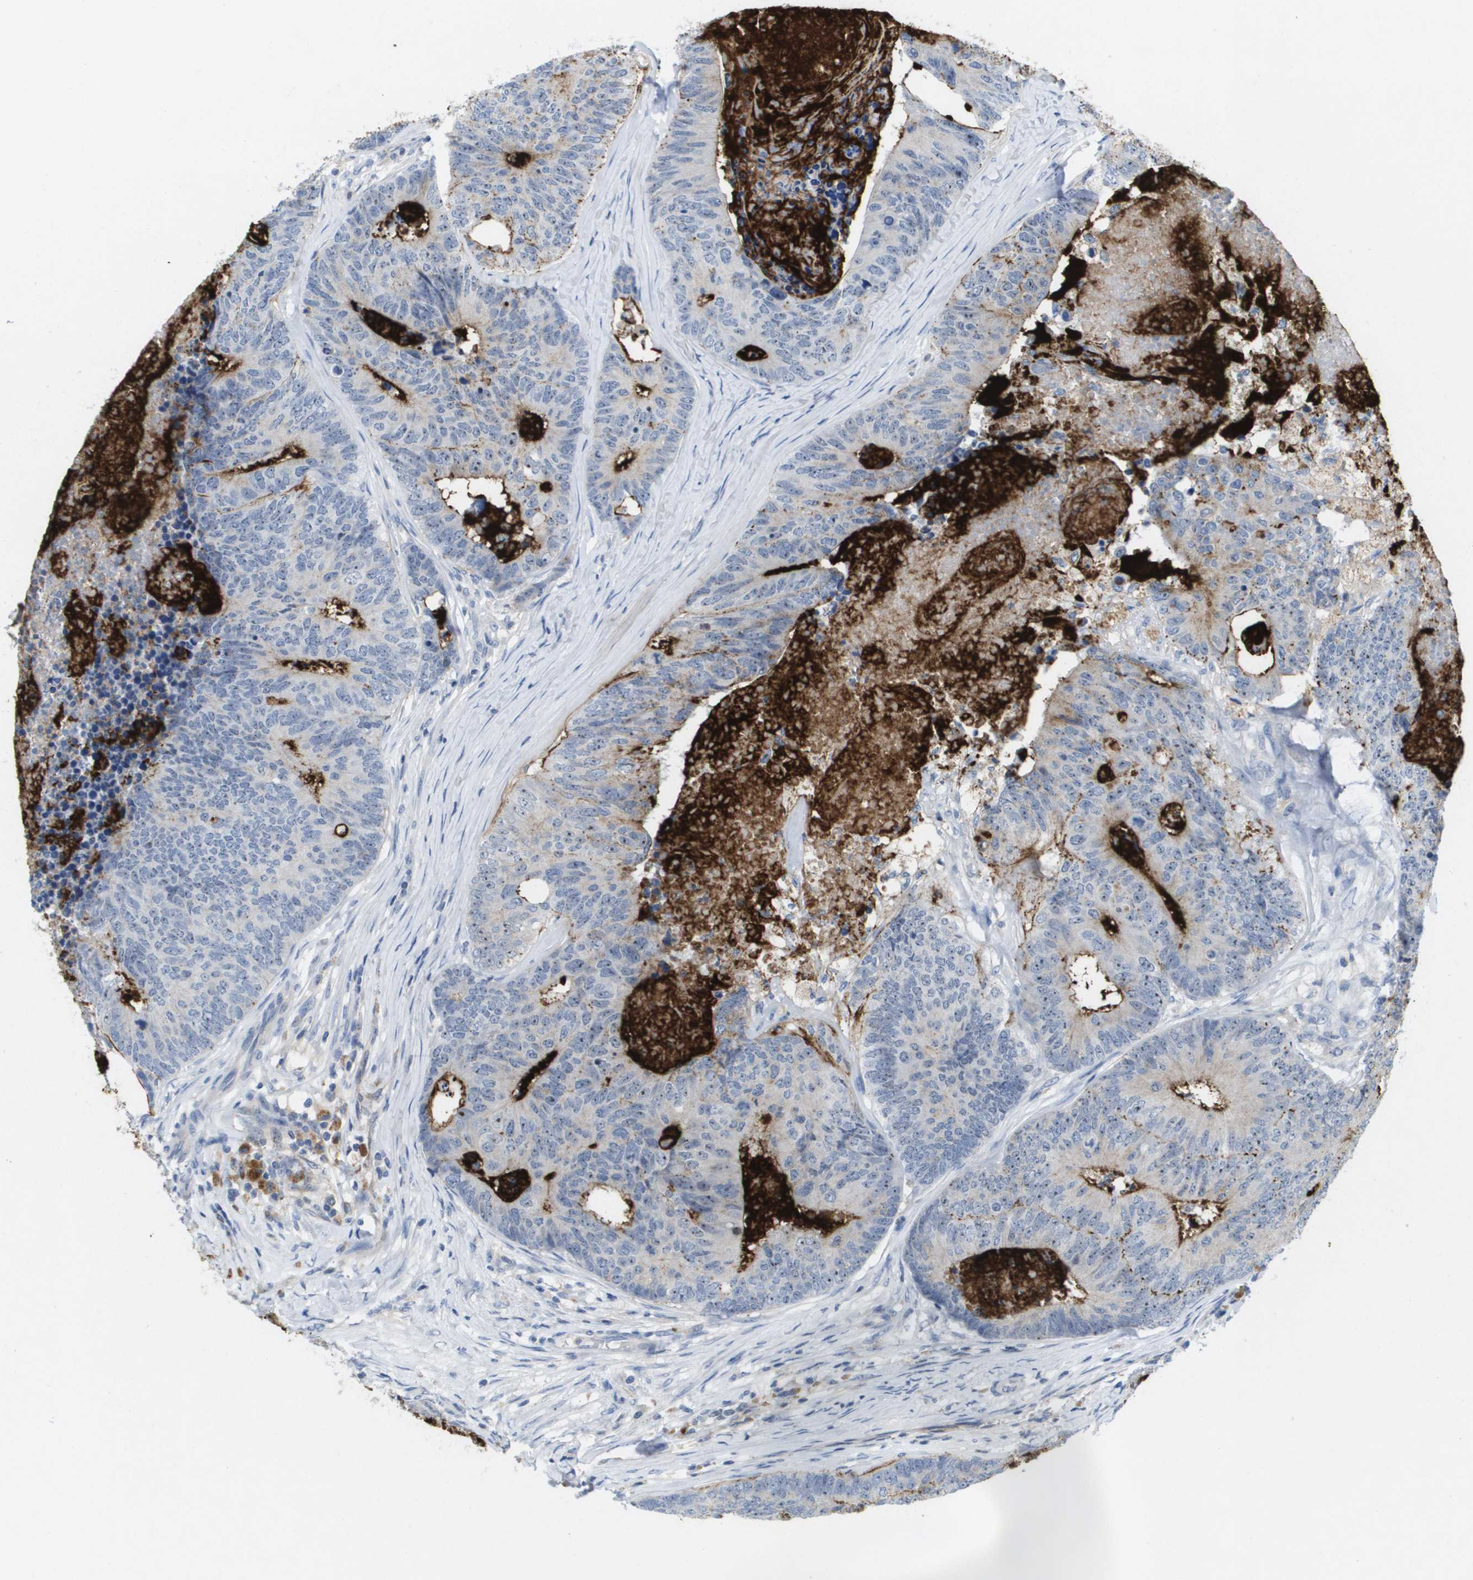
{"staining": {"intensity": "strong", "quantity": "<25%", "location": "cytoplasmic/membranous"}, "tissue": "colorectal cancer", "cell_type": "Tumor cells", "image_type": "cancer", "snomed": [{"axis": "morphology", "description": "Adenocarcinoma, NOS"}, {"axis": "topography", "description": "Colon"}], "caption": "The immunohistochemical stain highlights strong cytoplasmic/membranous staining in tumor cells of adenocarcinoma (colorectal) tissue. (DAB IHC with brightfield microscopy, high magnification).", "gene": "LIPG", "patient": {"sex": "female", "age": 57}}